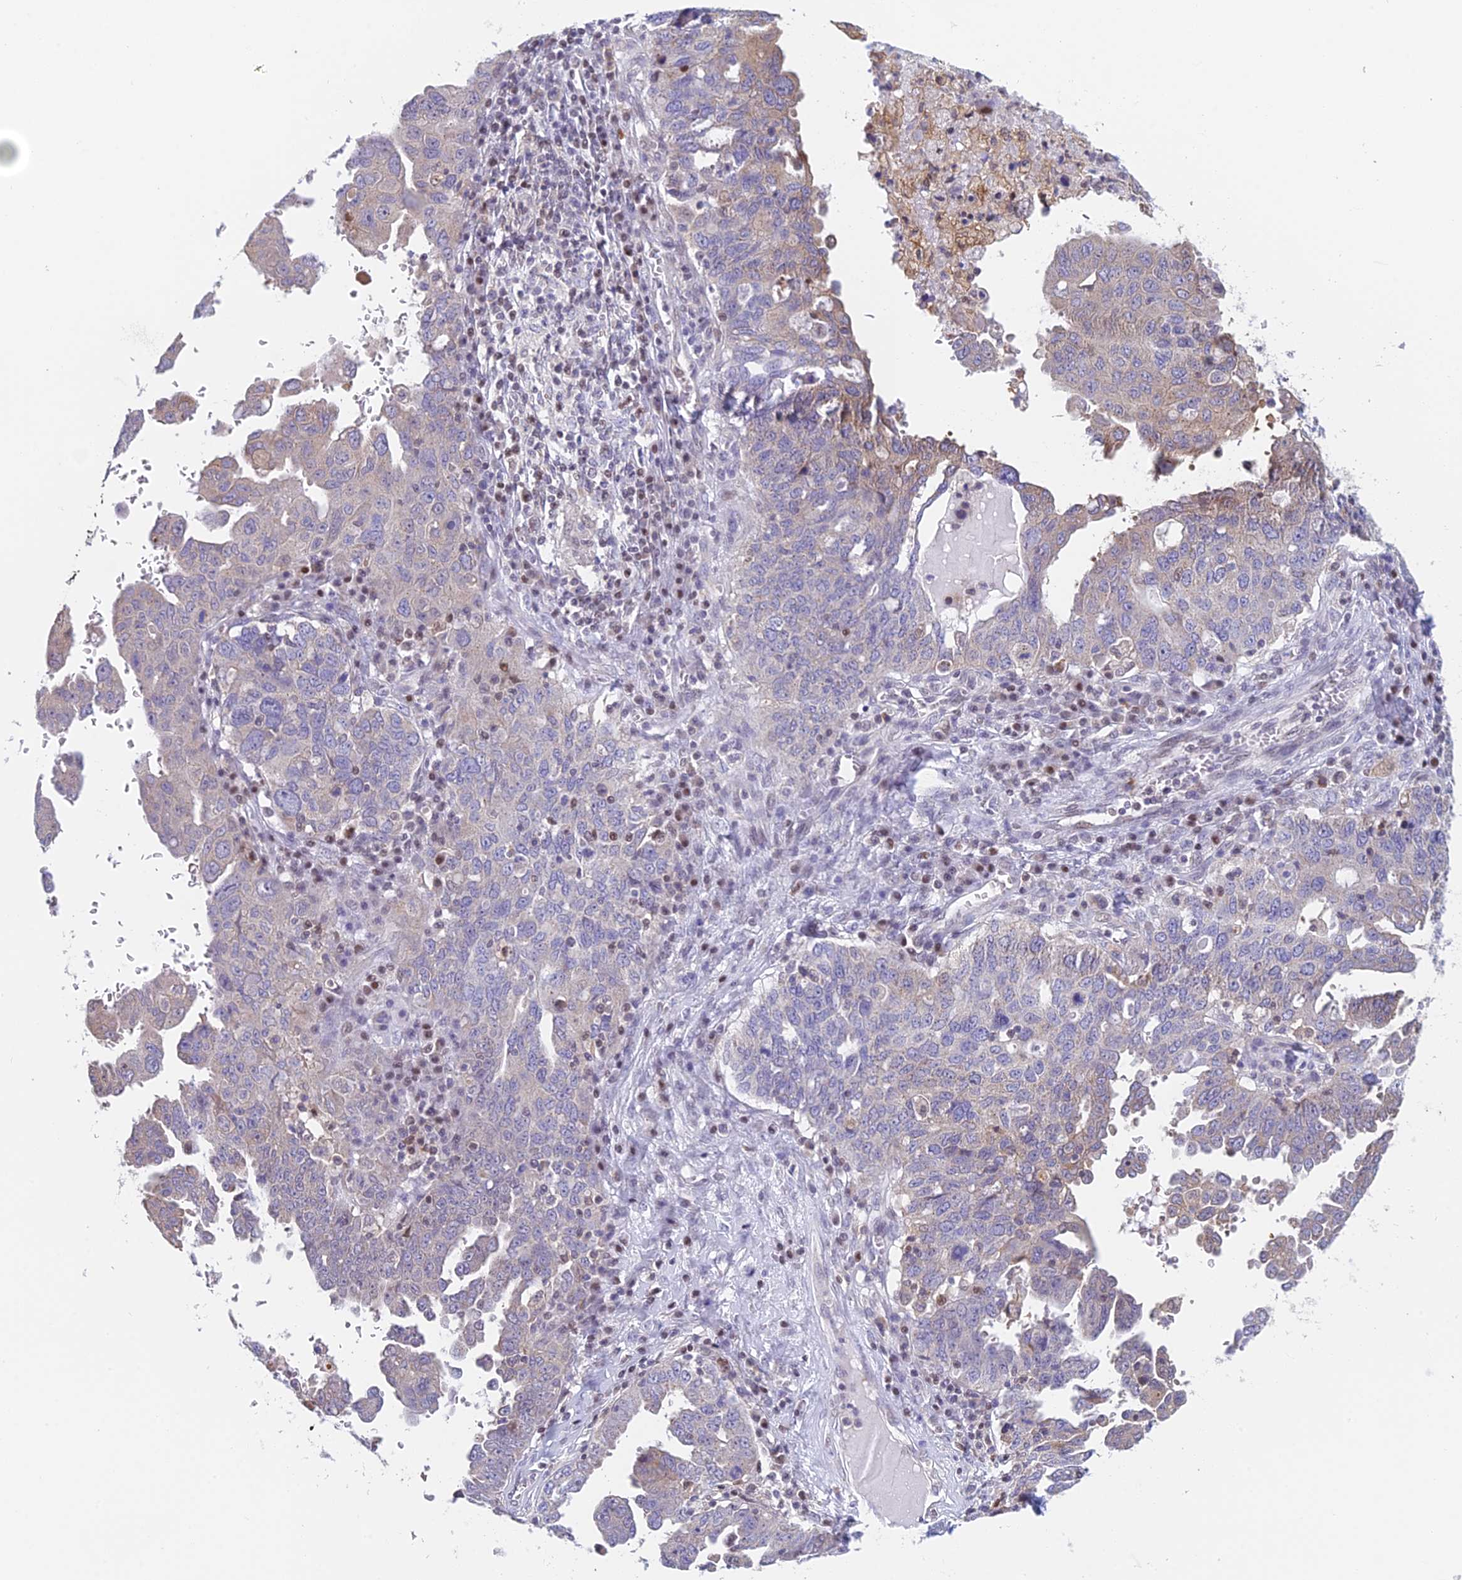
{"staining": {"intensity": "weak", "quantity": "<25%", "location": "cytoplasmic/membranous"}, "tissue": "ovarian cancer", "cell_type": "Tumor cells", "image_type": "cancer", "snomed": [{"axis": "morphology", "description": "Carcinoma, endometroid"}, {"axis": "topography", "description": "Ovary"}], "caption": "The micrograph reveals no staining of tumor cells in ovarian cancer. (IHC, brightfield microscopy, high magnification).", "gene": "MRPL17", "patient": {"sex": "female", "age": 62}}